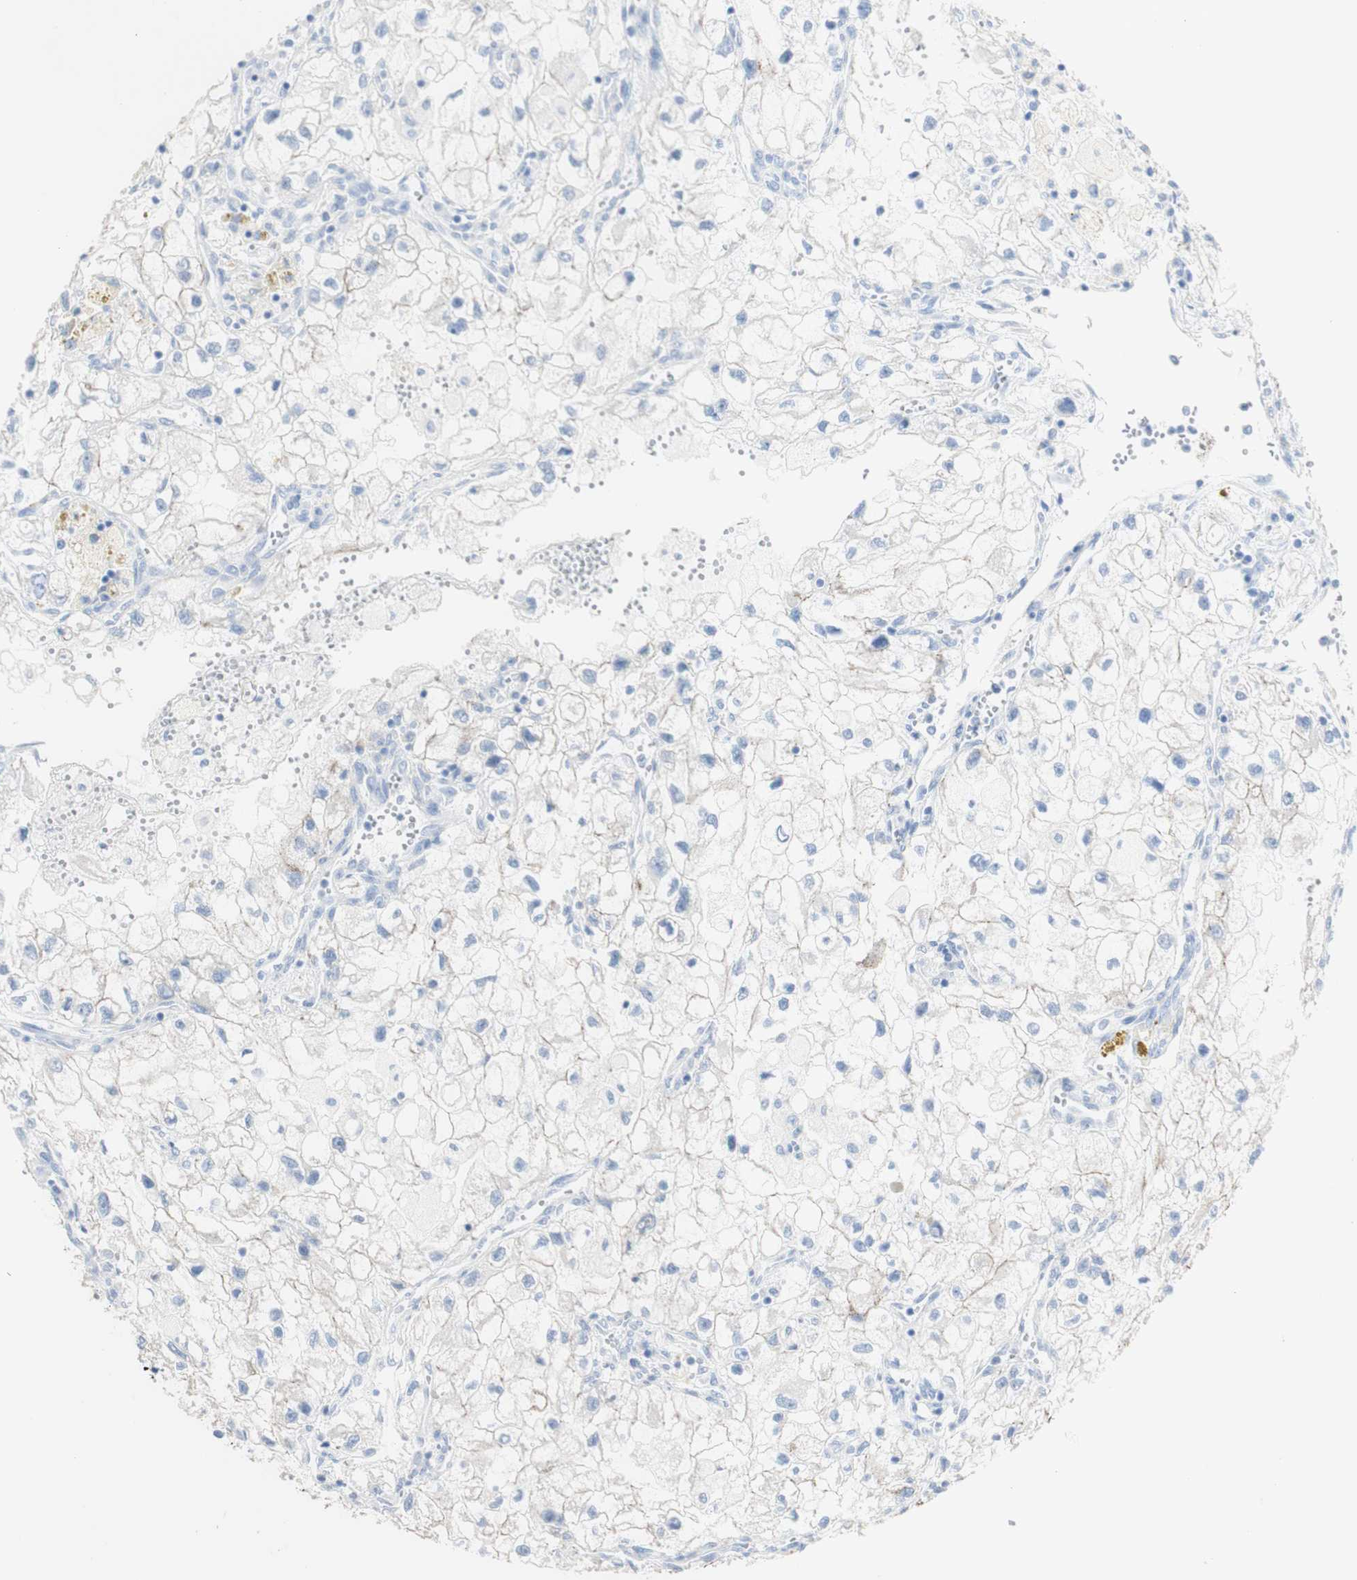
{"staining": {"intensity": "negative", "quantity": "none", "location": "none"}, "tissue": "renal cancer", "cell_type": "Tumor cells", "image_type": "cancer", "snomed": [{"axis": "morphology", "description": "Adenocarcinoma, NOS"}, {"axis": "topography", "description": "Kidney"}], "caption": "This image is of renal adenocarcinoma stained with immunohistochemistry (IHC) to label a protein in brown with the nuclei are counter-stained blue. There is no expression in tumor cells.", "gene": "DSC2", "patient": {"sex": "female", "age": 70}}